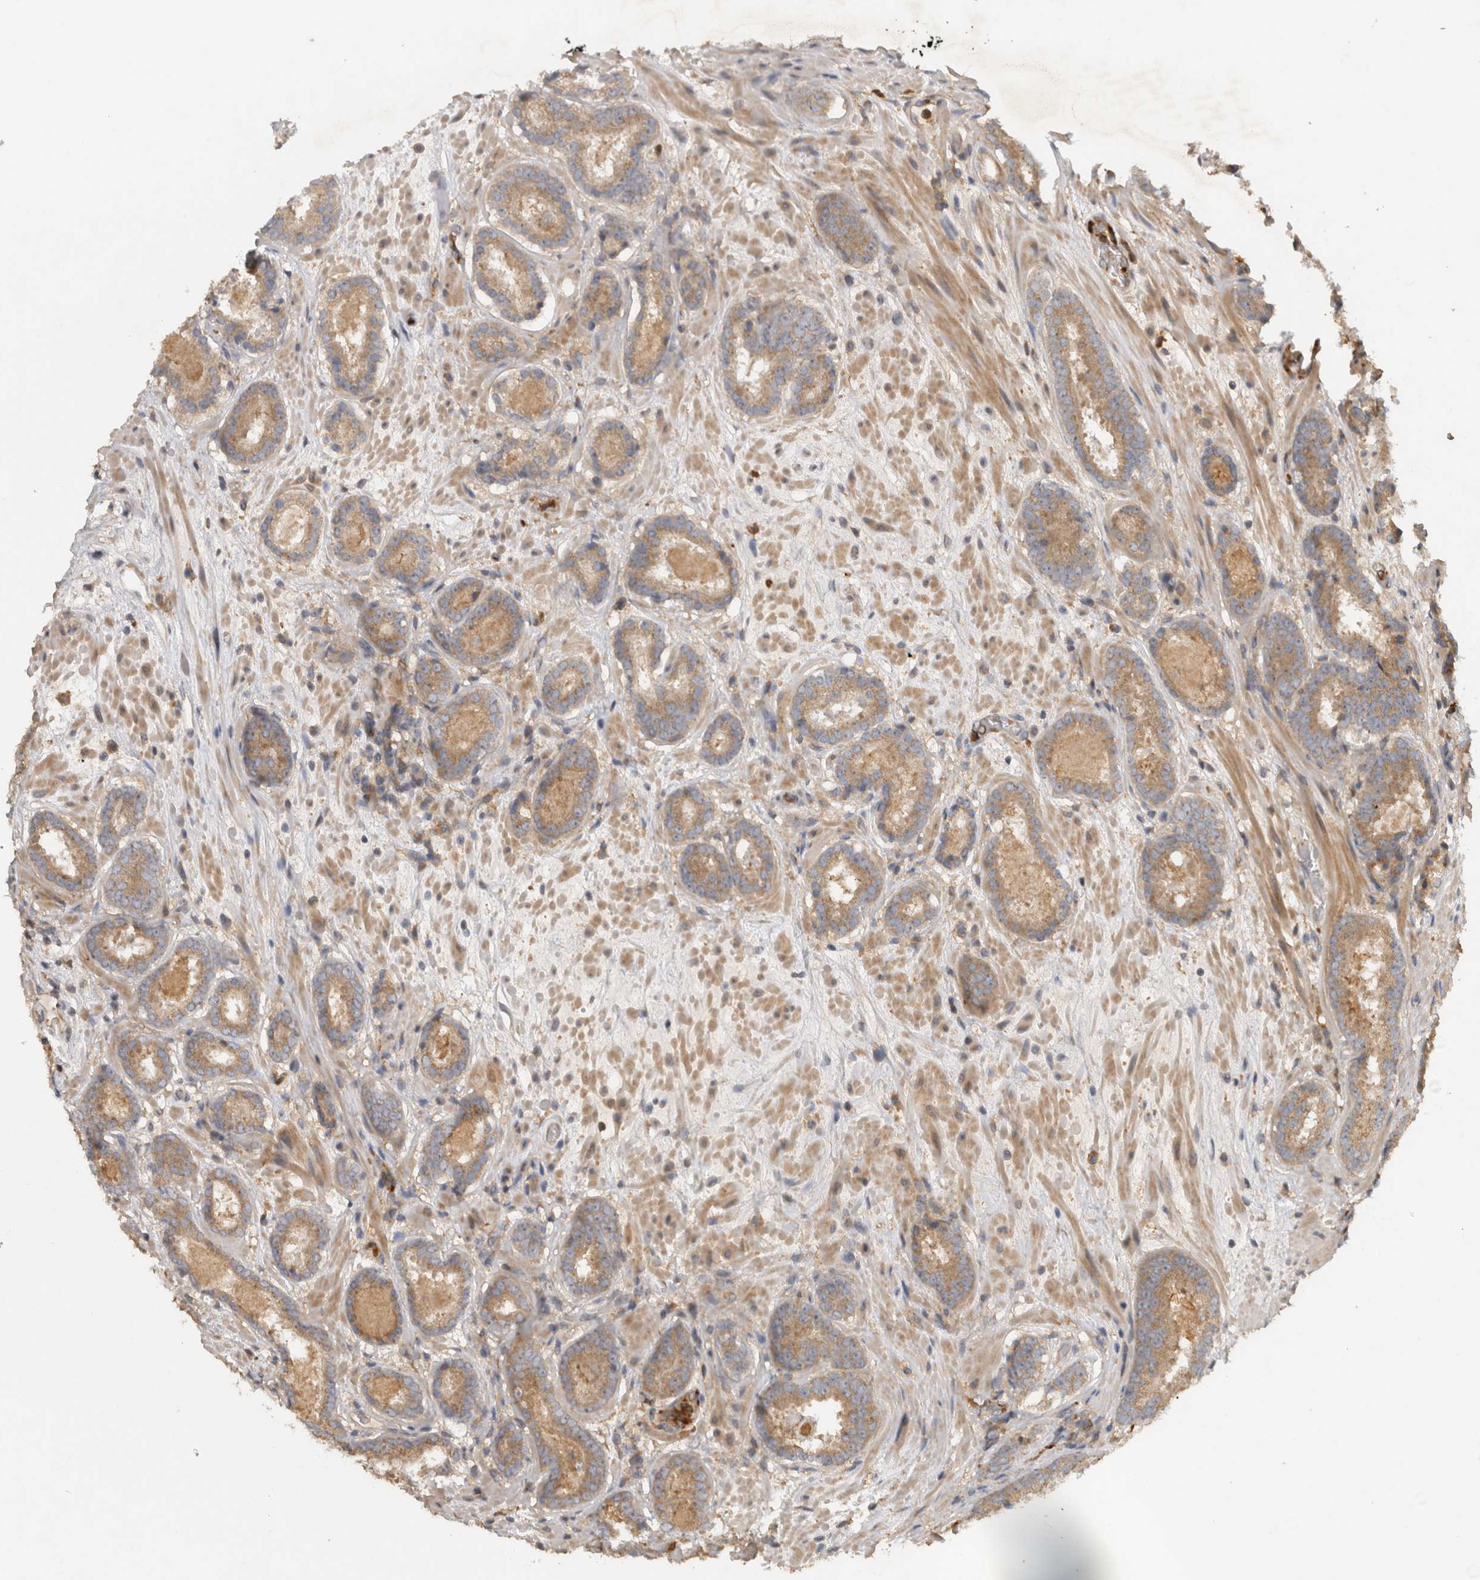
{"staining": {"intensity": "moderate", "quantity": ">75%", "location": "cytoplasmic/membranous"}, "tissue": "prostate cancer", "cell_type": "Tumor cells", "image_type": "cancer", "snomed": [{"axis": "morphology", "description": "Adenocarcinoma, Low grade"}, {"axis": "topography", "description": "Prostate"}], "caption": "Approximately >75% of tumor cells in human low-grade adenocarcinoma (prostate) show moderate cytoplasmic/membranous protein positivity as visualized by brown immunohistochemical staining.", "gene": "VEPH1", "patient": {"sex": "male", "age": 69}}